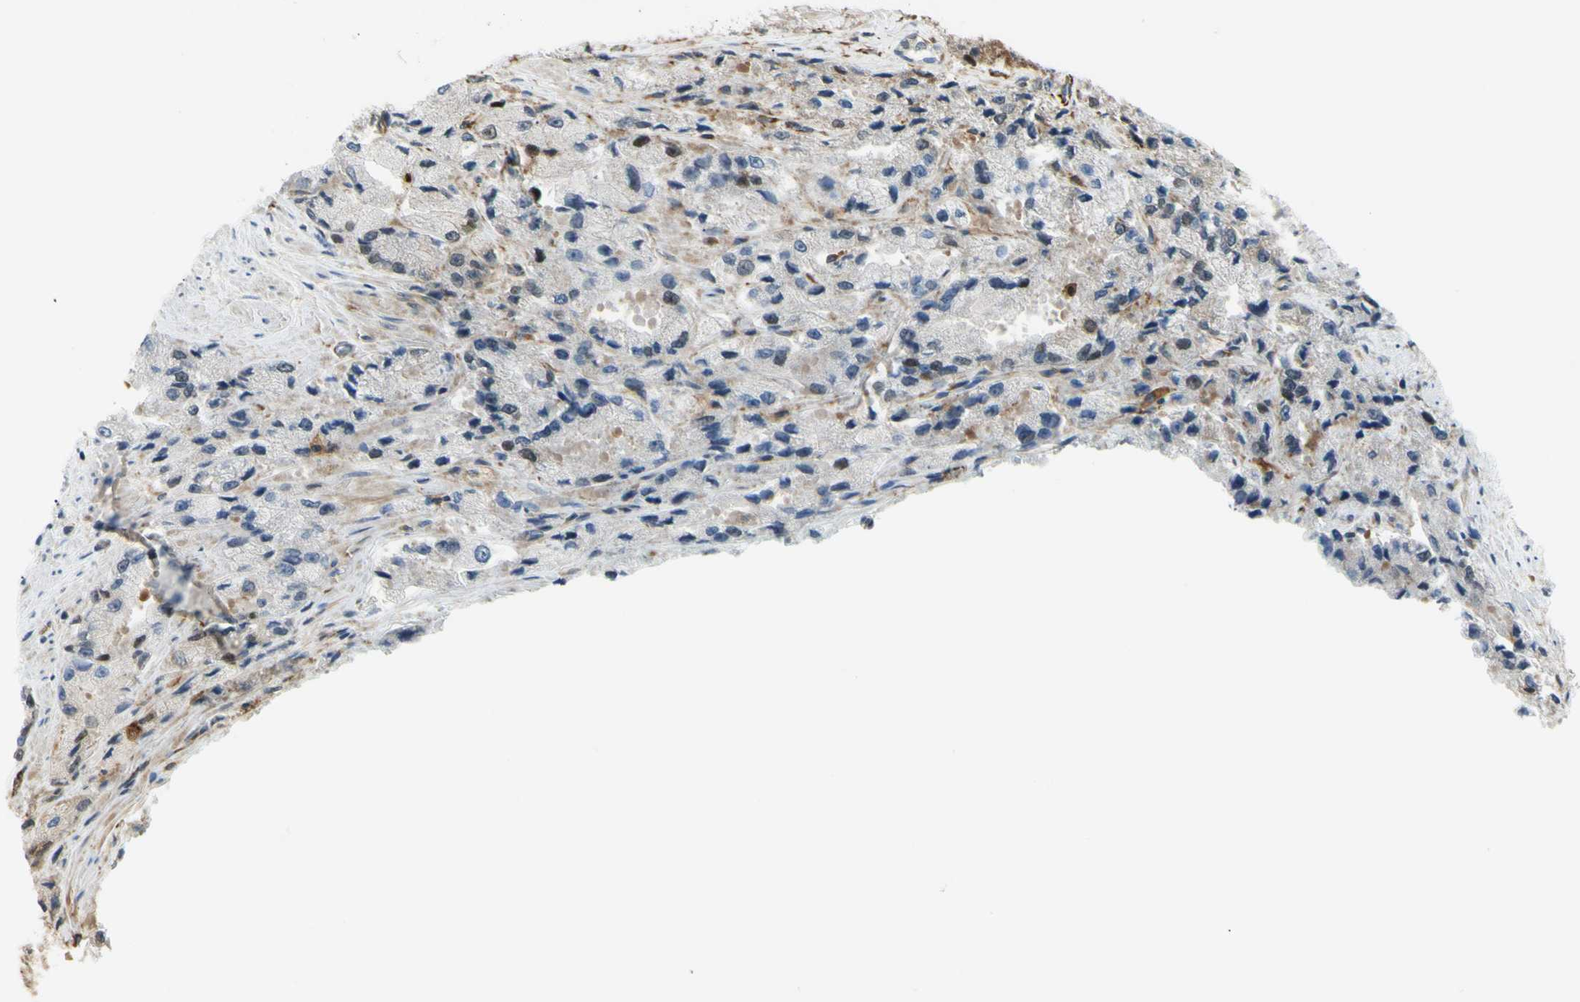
{"staining": {"intensity": "moderate", "quantity": "<25%", "location": "cytoplasmic/membranous"}, "tissue": "prostate cancer", "cell_type": "Tumor cells", "image_type": "cancer", "snomed": [{"axis": "morphology", "description": "Adenocarcinoma, High grade"}, {"axis": "topography", "description": "Prostate"}], "caption": "Prostate cancer (high-grade adenocarcinoma) tissue demonstrates moderate cytoplasmic/membranous positivity in about <25% of tumor cells", "gene": "FTH1", "patient": {"sex": "male", "age": 58}}